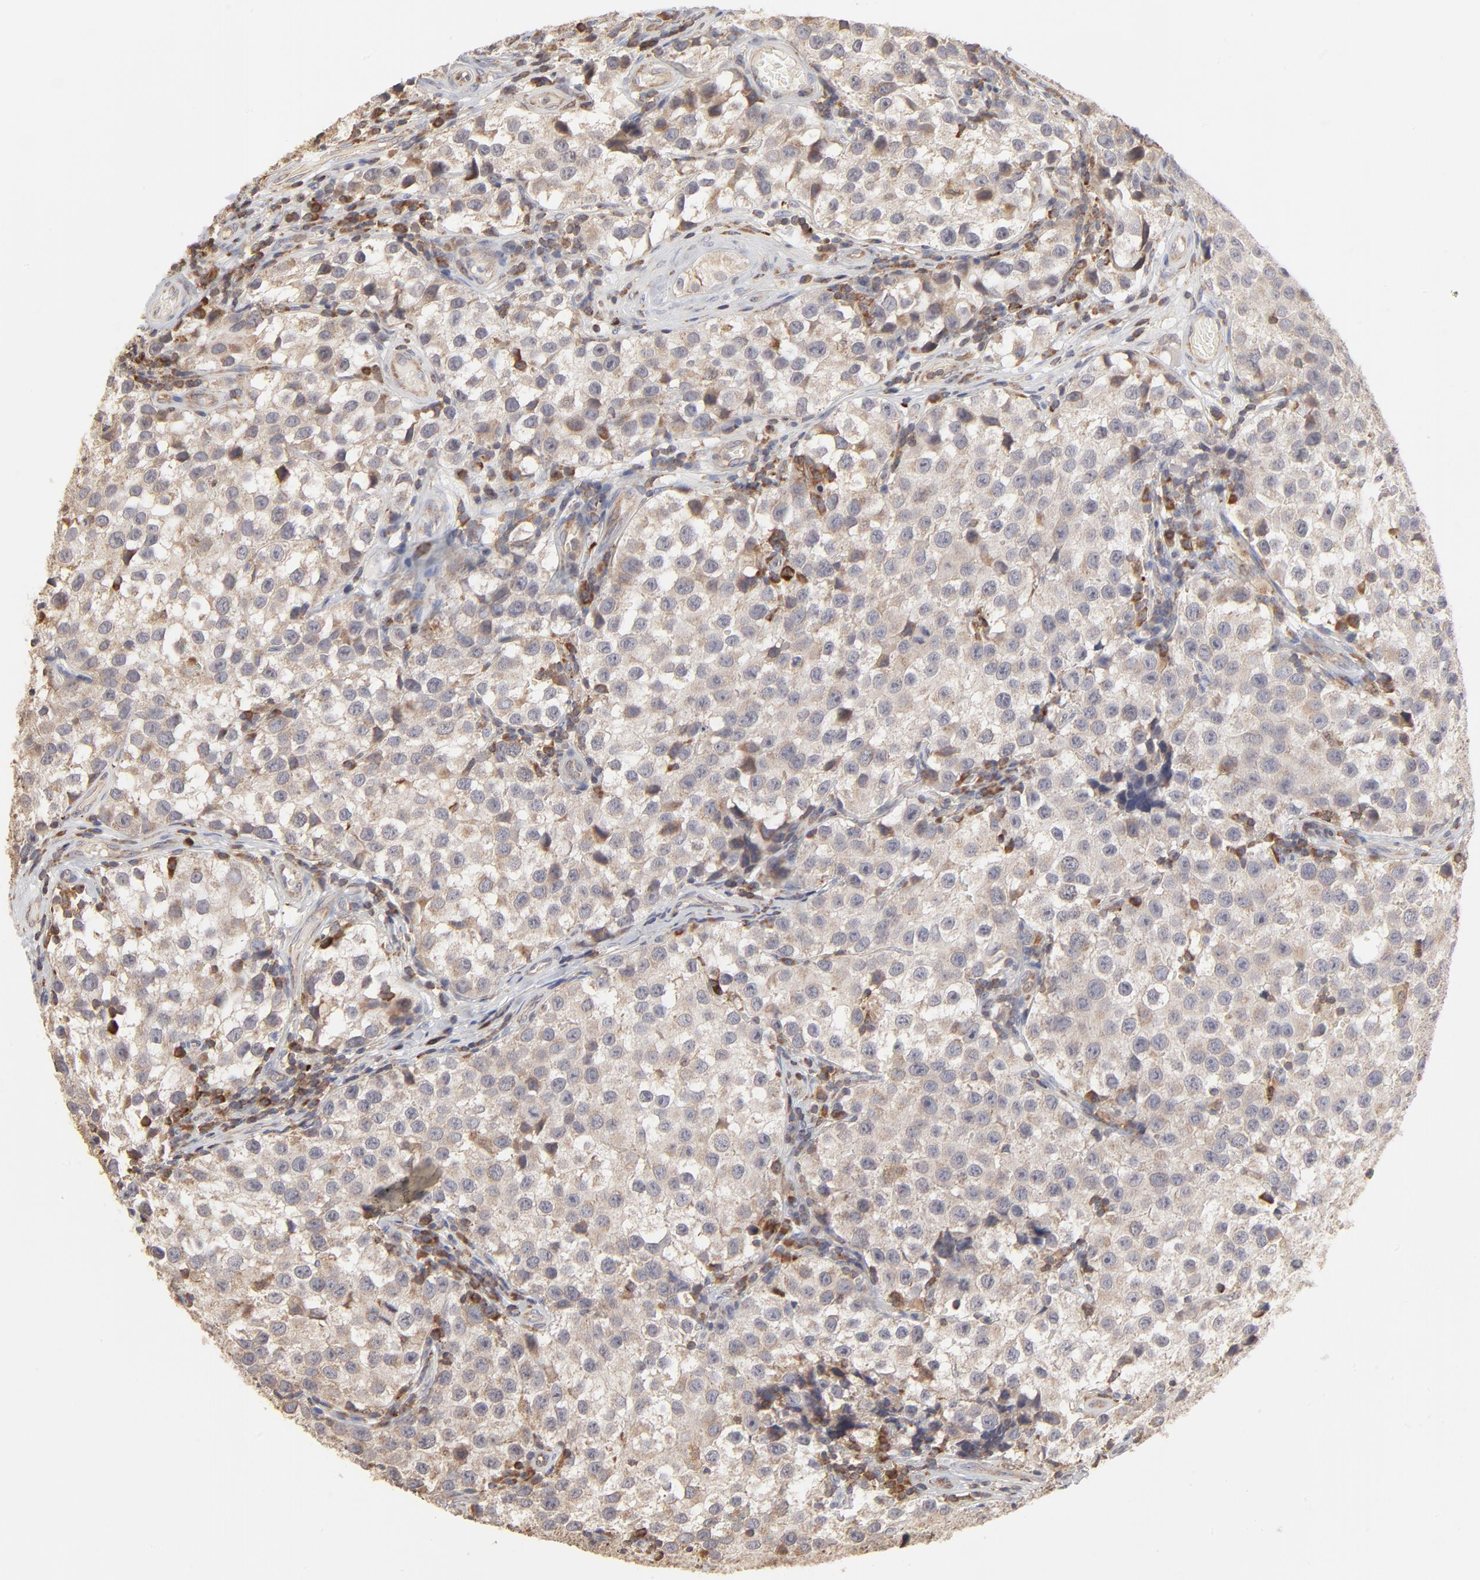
{"staining": {"intensity": "weak", "quantity": ">75%", "location": "cytoplasmic/membranous"}, "tissue": "testis cancer", "cell_type": "Tumor cells", "image_type": "cancer", "snomed": [{"axis": "morphology", "description": "Seminoma, NOS"}, {"axis": "topography", "description": "Testis"}], "caption": "Testis cancer tissue displays weak cytoplasmic/membranous positivity in approximately >75% of tumor cells, visualized by immunohistochemistry.", "gene": "RNF213", "patient": {"sex": "male", "age": 39}}